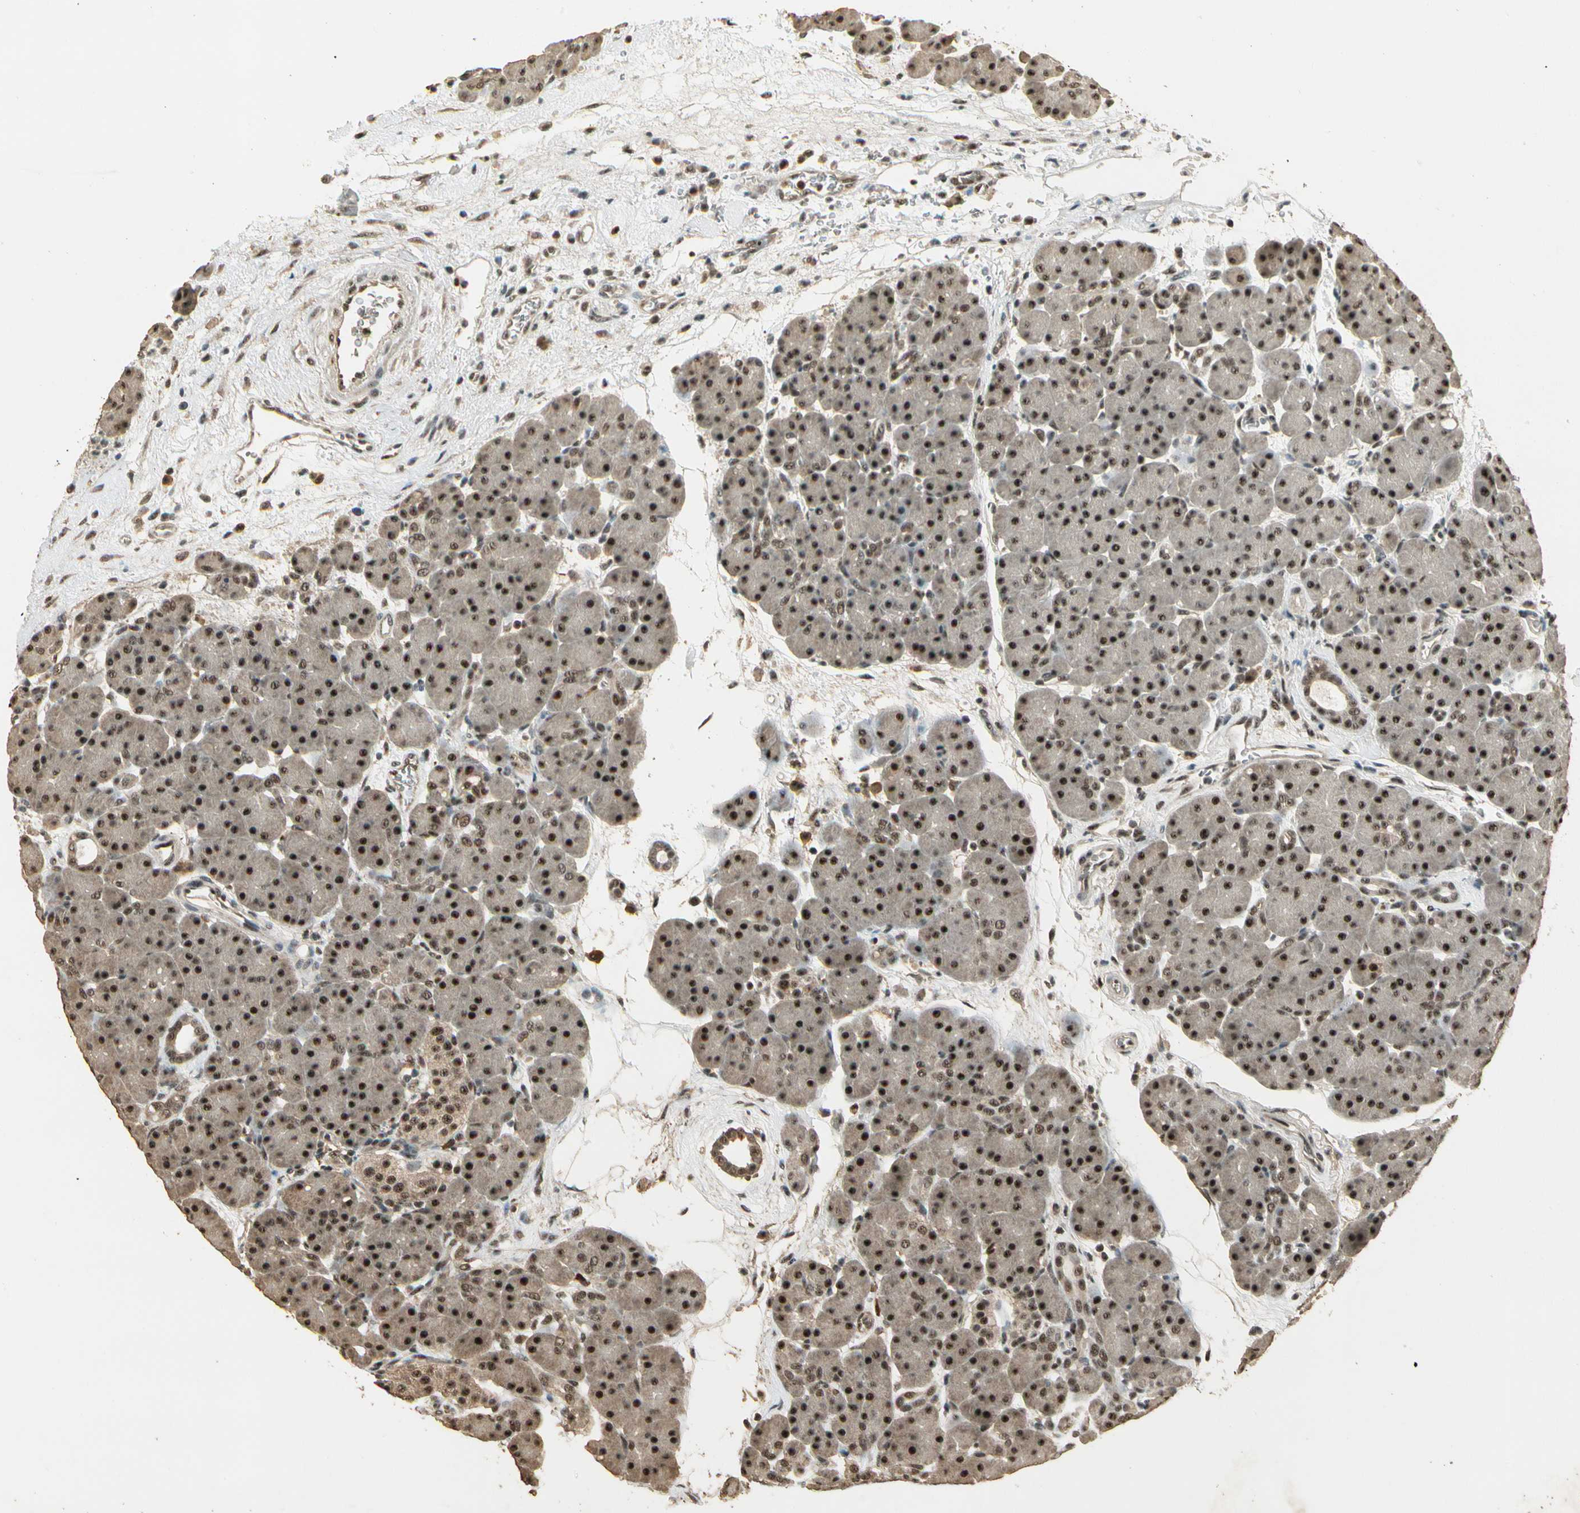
{"staining": {"intensity": "strong", "quantity": ">75%", "location": "nuclear"}, "tissue": "pancreas", "cell_type": "Exocrine glandular cells", "image_type": "normal", "snomed": [{"axis": "morphology", "description": "Normal tissue, NOS"}, {"axis": "topography", "description": "Pancreas"}], "caption": "Protein expression analysis of normal pancreas demonstrates strong nuclear expression in about >75% of exocrine glandular cells.", "gene": "RBM25", "patient": {"sex": "male", "age": 66}}